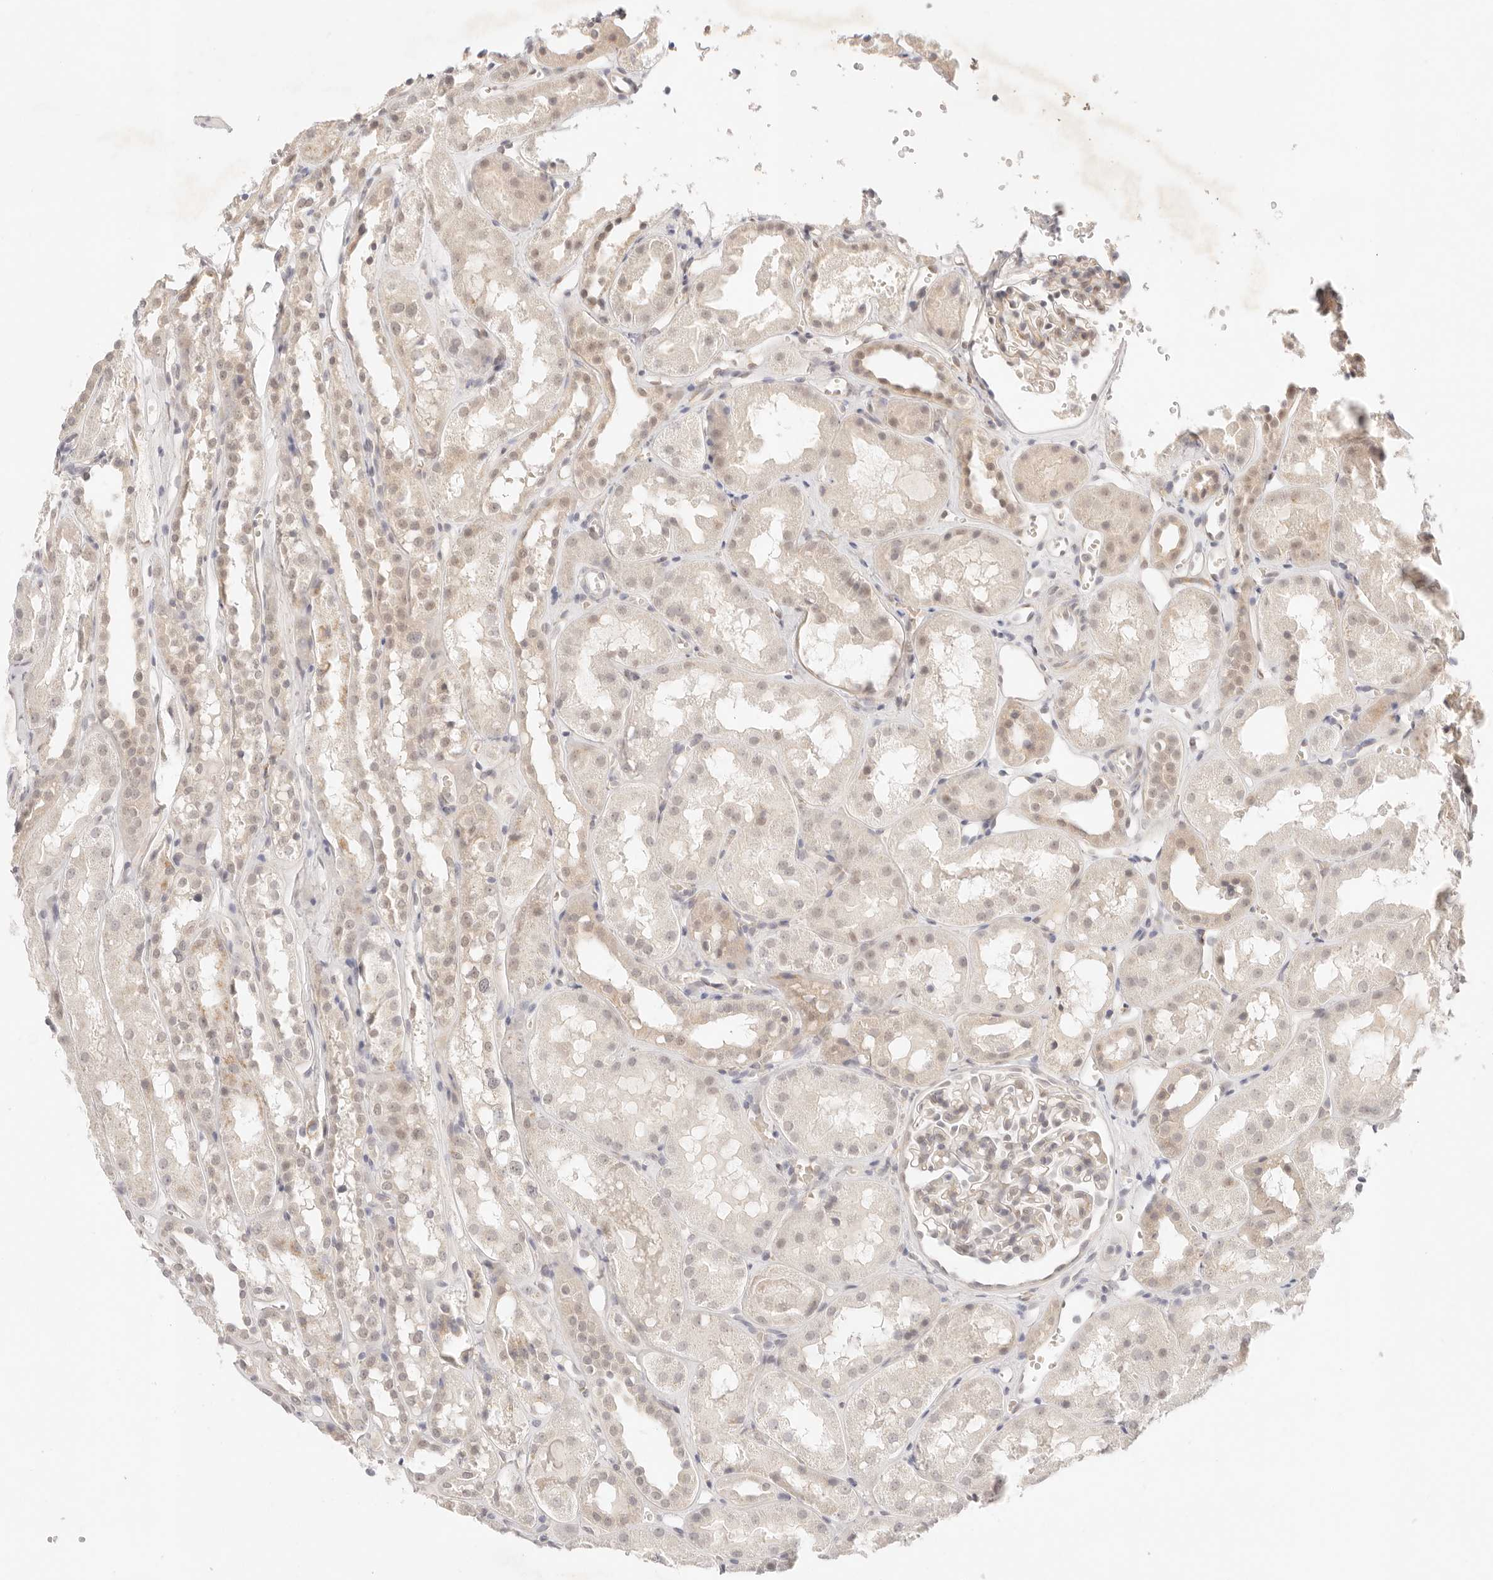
{"staining": {"intensity": "weak", "quantity": "<25%", "location": "cytoplasmic/membranous"}, "tissue": "kidney", "cell_type": "Cells in glomeruli", "image_type": "normal", "snomed": [{"axis": "morphology", "description": "Normal tissue, NOS"}, {"axis": "topography", "description": "Kidney"}], "caption": "DAB (3,3'-diaminobenzidine) immunohistochemical staining of benign human kidney shows no significant staining in cells in glomeruli.", "gene": "GPR156", "patient": {"sex": "male", "age": 16}}